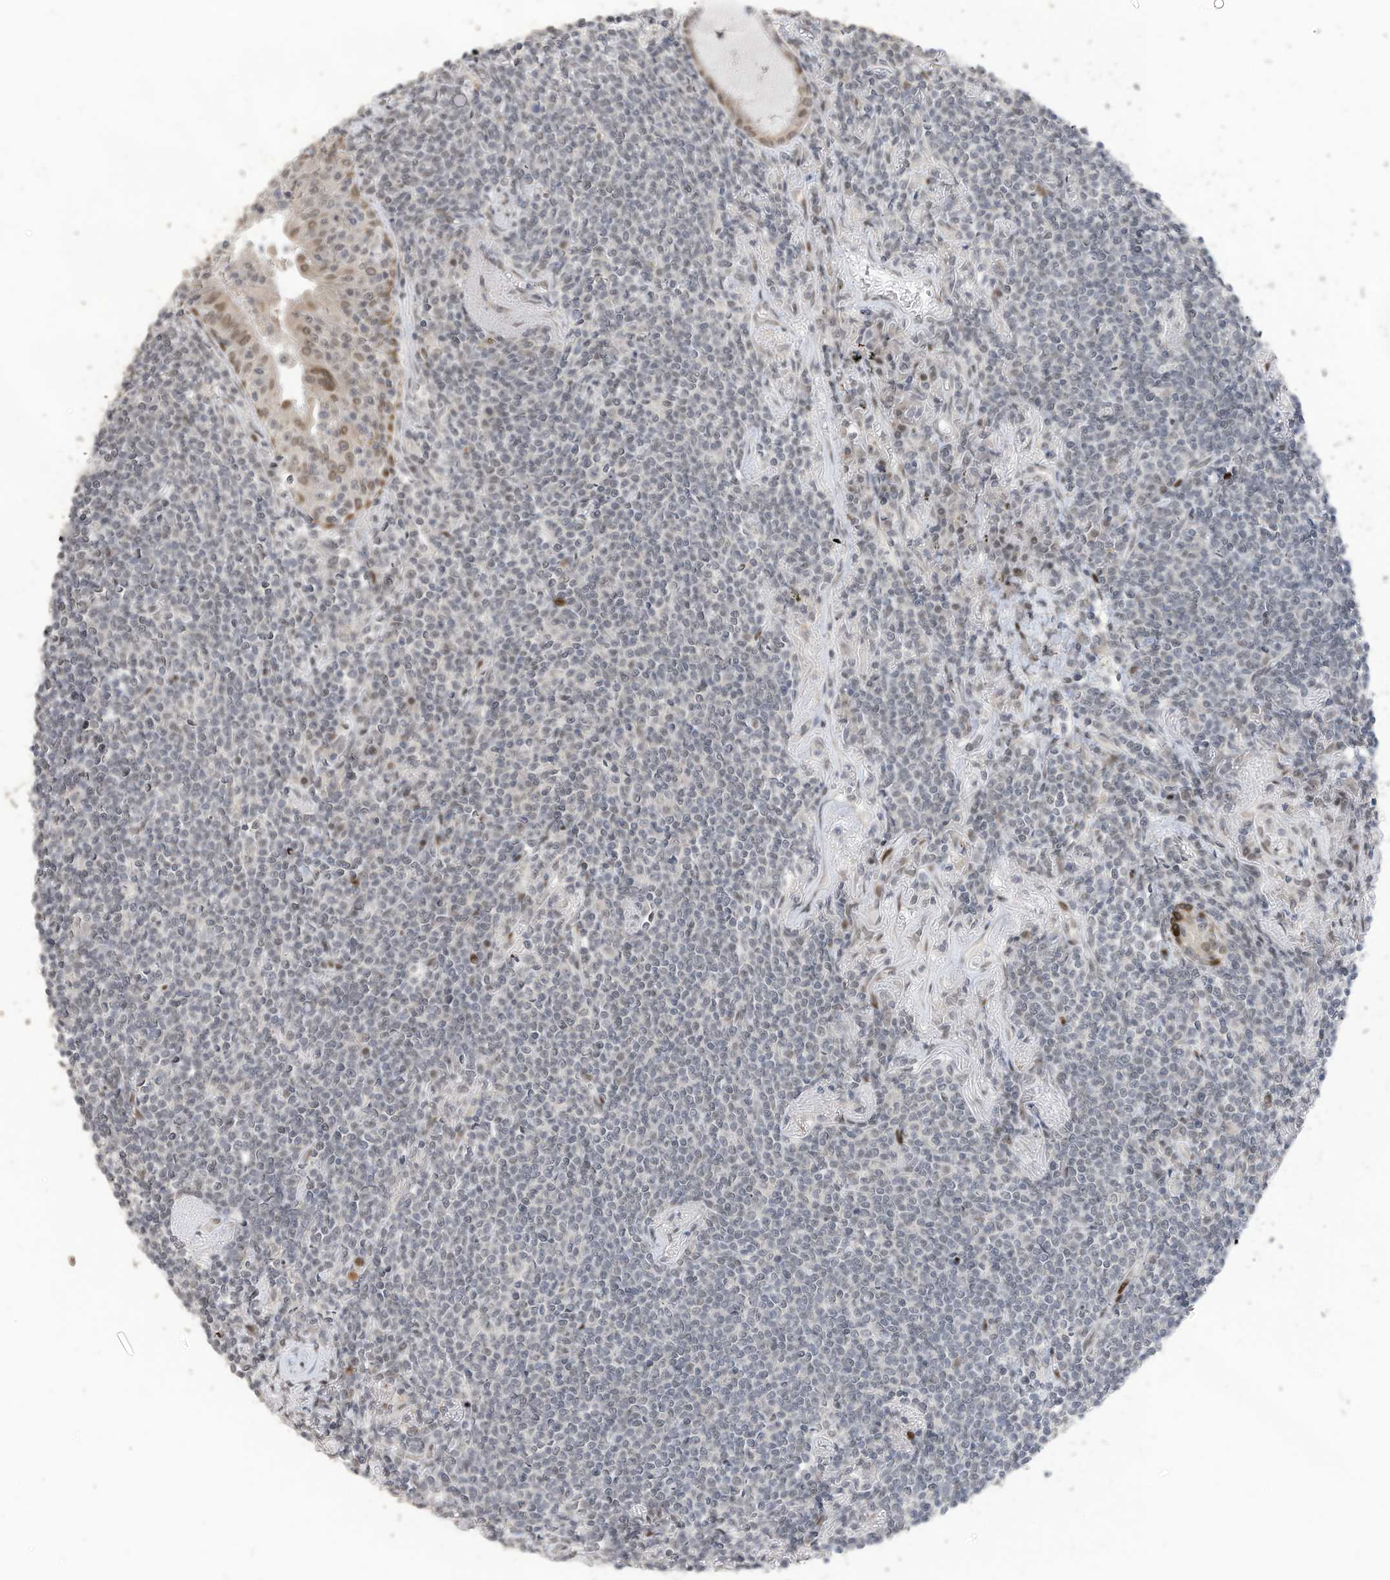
{"staining": {"intensity": "negative", "quantity": "none", "location": "none"}, "tissue": "lymphoma", "cell_type": "Tumor cells", "image_type": "cancer", "snomed": [{"axis": "morphology", "description": "Malignant lymphoma, non-Hodgkin's type, Low grade"}, {"axis": "topography", "description": "Lung"}], "caption": "The IHC micrograph has no significant staining in tumor cells of lymphoma tissue.", "gene": "RABL3", "patient": {"sex": "female", "age": 71}}